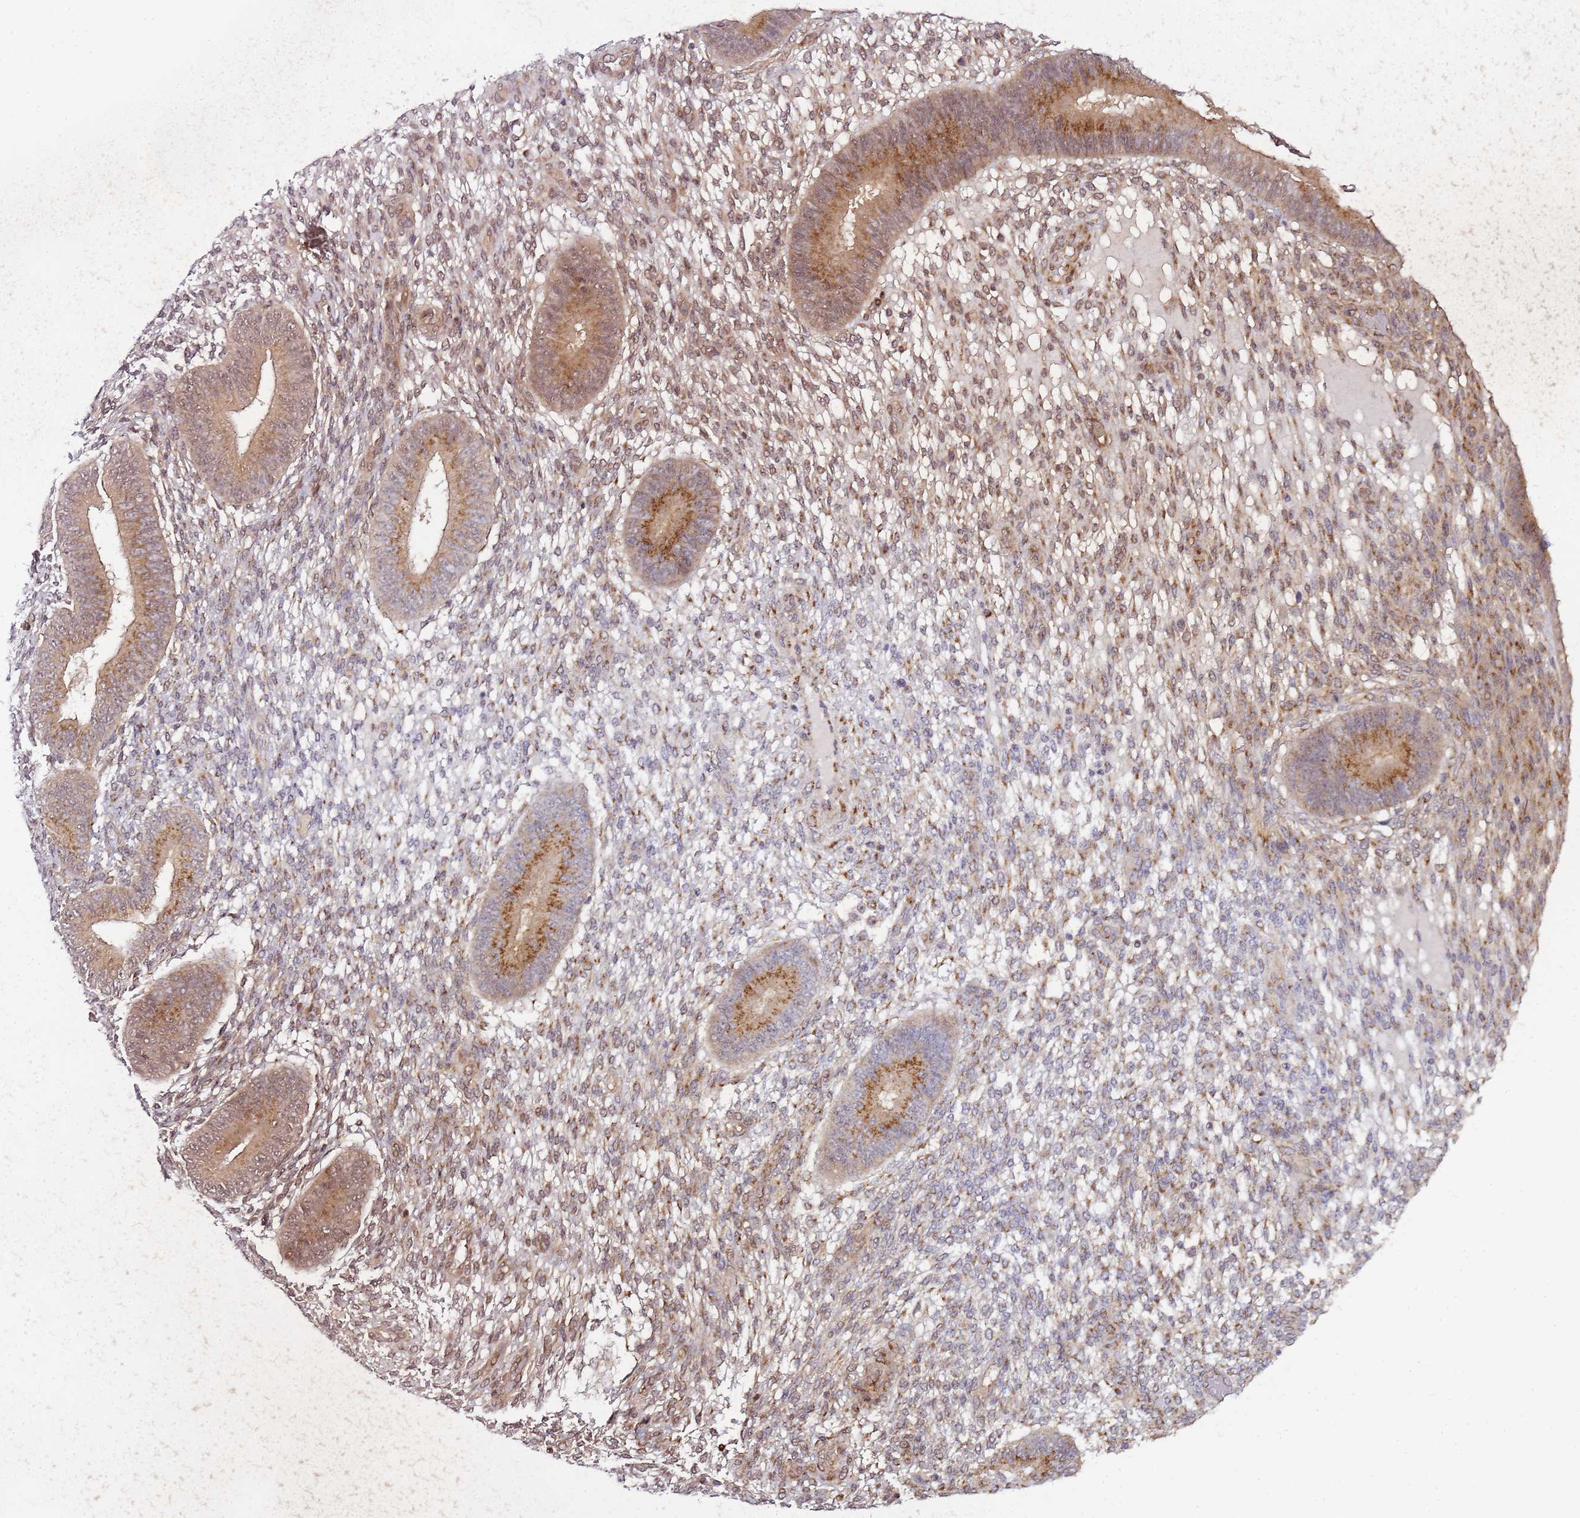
{"staining": {"intensity": "weak", "quantity": "25%-75%", "location": "nuclear"}, "tissue": "endometrium", "cell_type": "Cells in endometrial stroma", "image_type": "normal", "snomed": [{"axis": "morphology", "description": "Normal tissue, NOS"}, {"axis": "topography", "description": "Endometrium"}], "caption": "The photomicrograph displays staining of benign endometrium, revealing weak nuclear protein staining (brown color) within cells in endometrial stroma. (DAB = brown stain, brightfield microscopy at high magnification).", "gene": "MRPL49", "patient": {"sex": "female", "age": 49}}